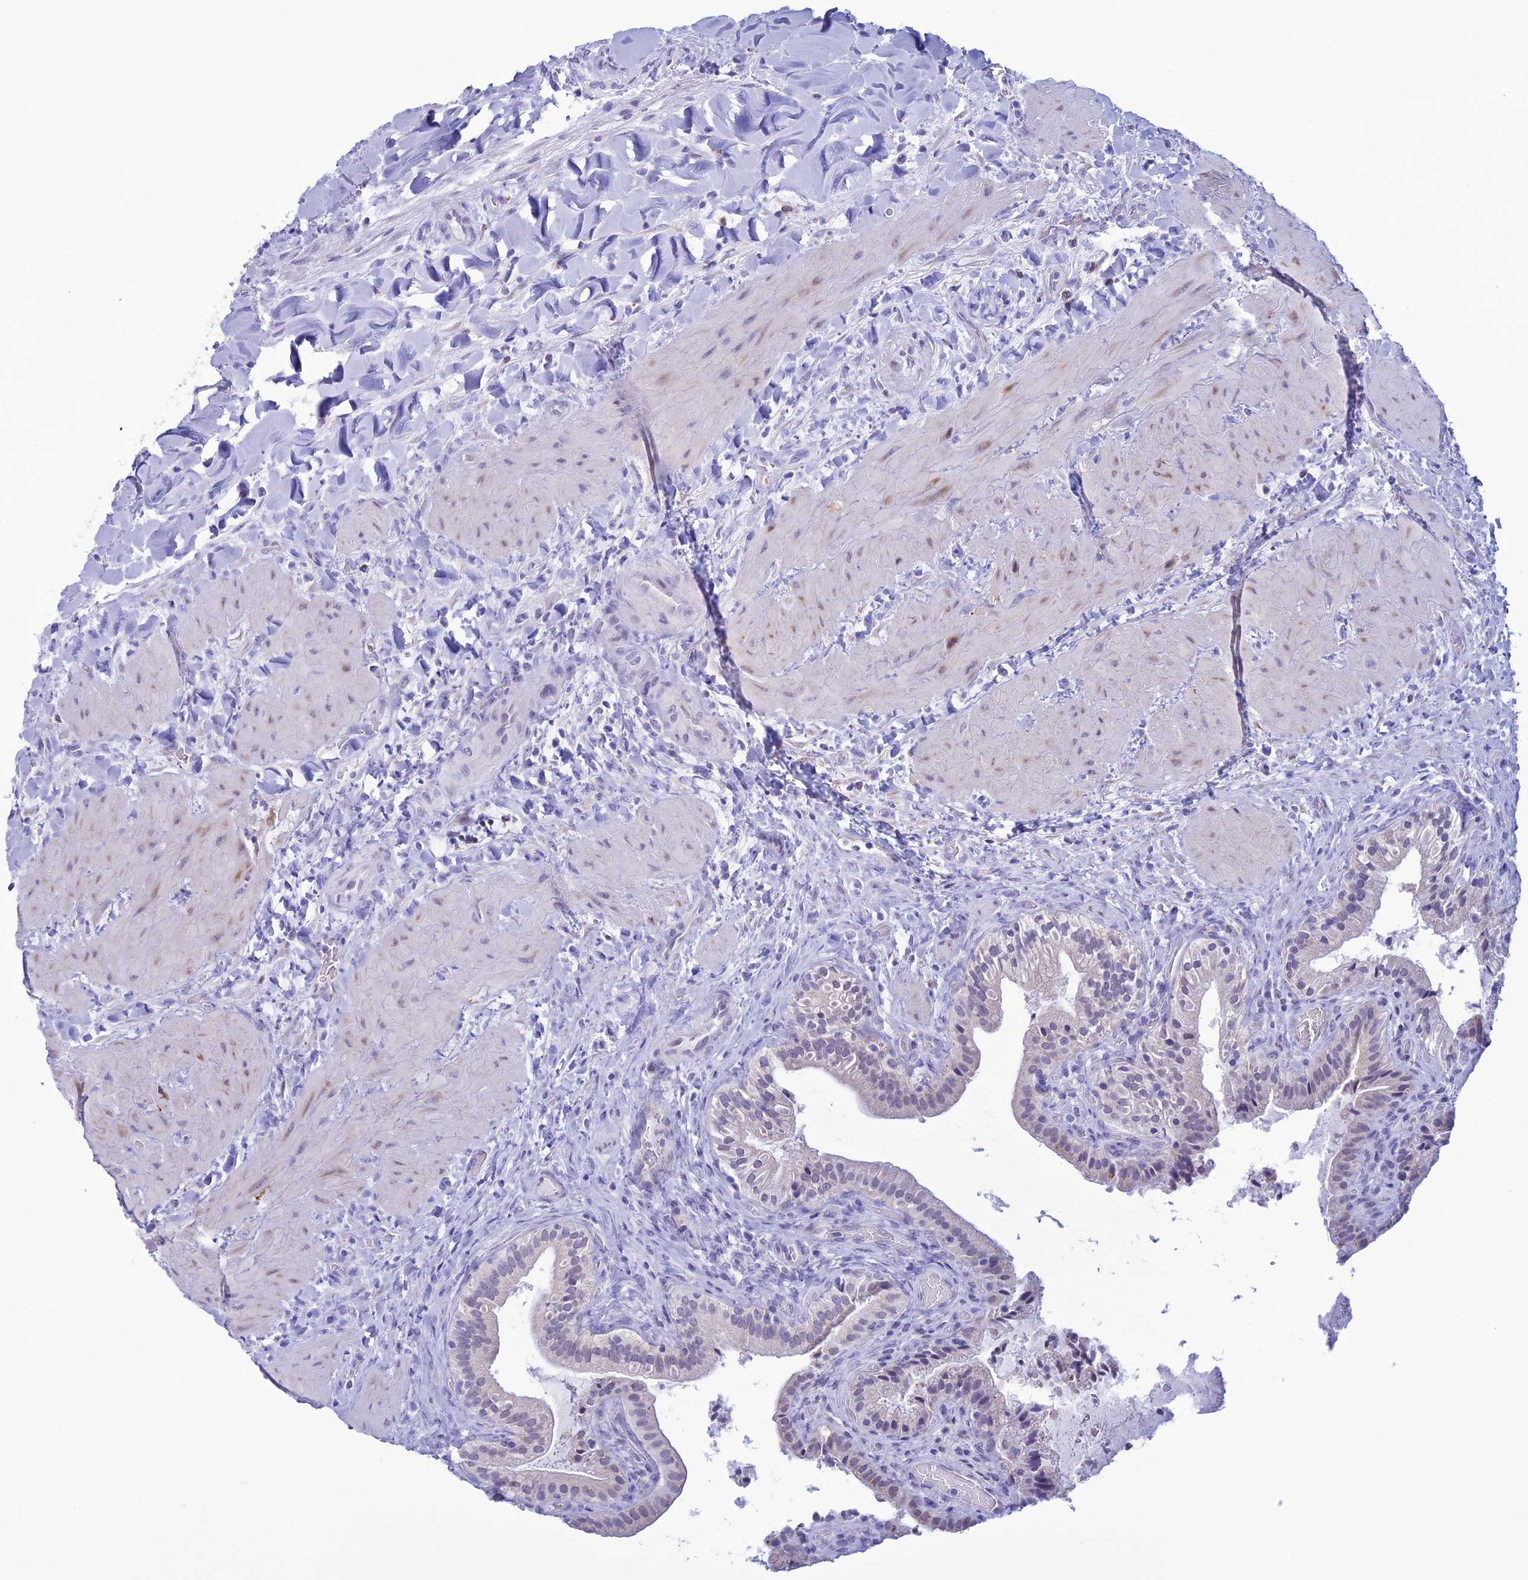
{"staining": {"intensity": "moderate", "quantity": "<25%", "location": "cytoplasmic/membranous"}, "tissue": "gallbladder", "cell_type": "Glandular cells", "image_type": "normal", "snomed": [{"axis": "morphology", "description": "Normal tissue, NOS"}, {"axis": "topography", "description": "Gallbladder"}], "caption": "Protein analysis of normal gallbladder demonstrates moderate cytoplasmic/membranous positivity in about <25% of glandular cells. (IHC, brightfield microscopy, high magnification).", "gene": "CFAP210", "patient": {"sex": "male", "age": 24}}